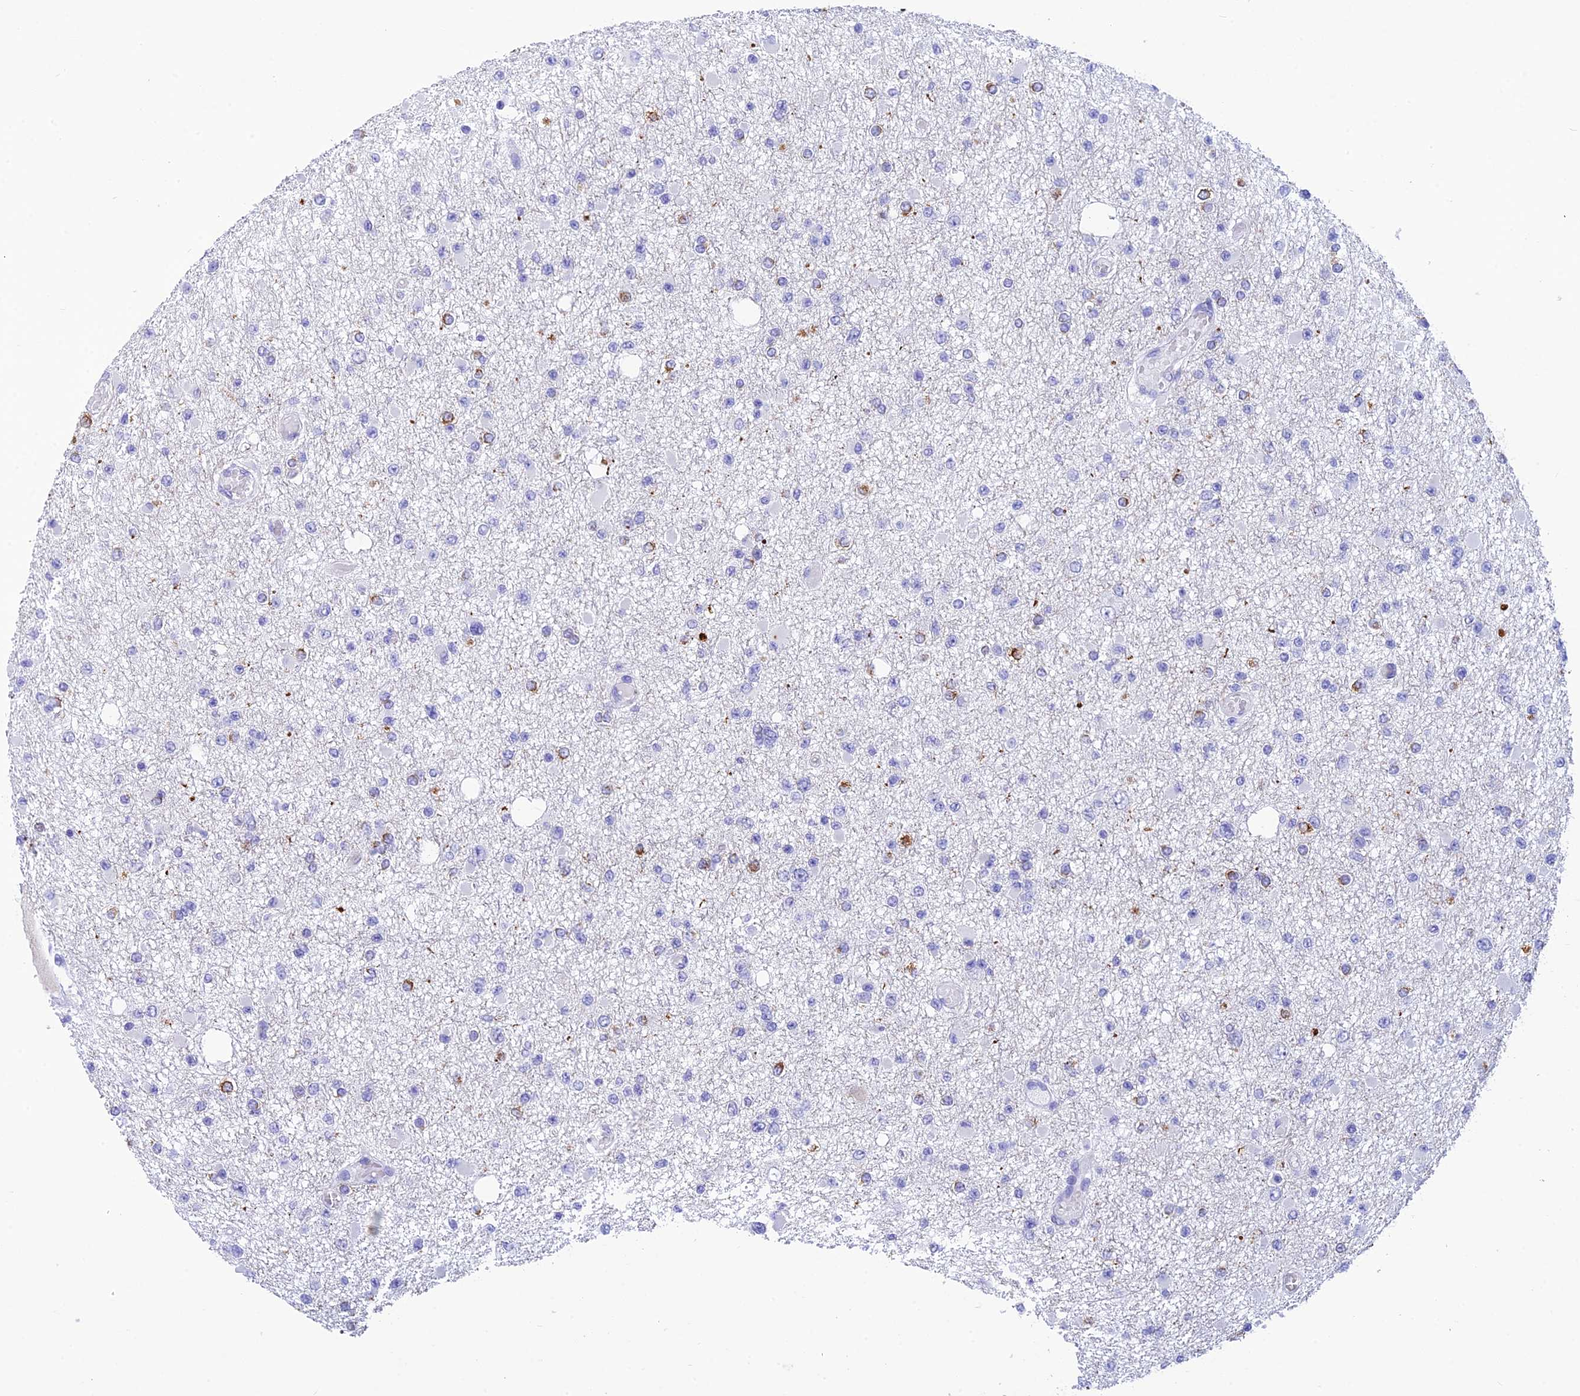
{"staining": {"intensity": "moderate", "quantity": "<25%", "location": "cytoplasmic/membranous"}, "tissue": "glioma", "cell_type": "Tumor cells", "image_type": "cancer", "snomed": [{"axis": "morphology", "description": "Glioma, malignant, Low grade"}, {"axis": "topography", "description": "Brain"}], "caption": "Glioma stained for a protein displays moderate cytoplasmic/membranous positivity in tumor cells. (Brightfield microscopy of DAB IHC at high magnification).", "gene": "KDELR3", "patient": {"sex": "female", "age": 22}}